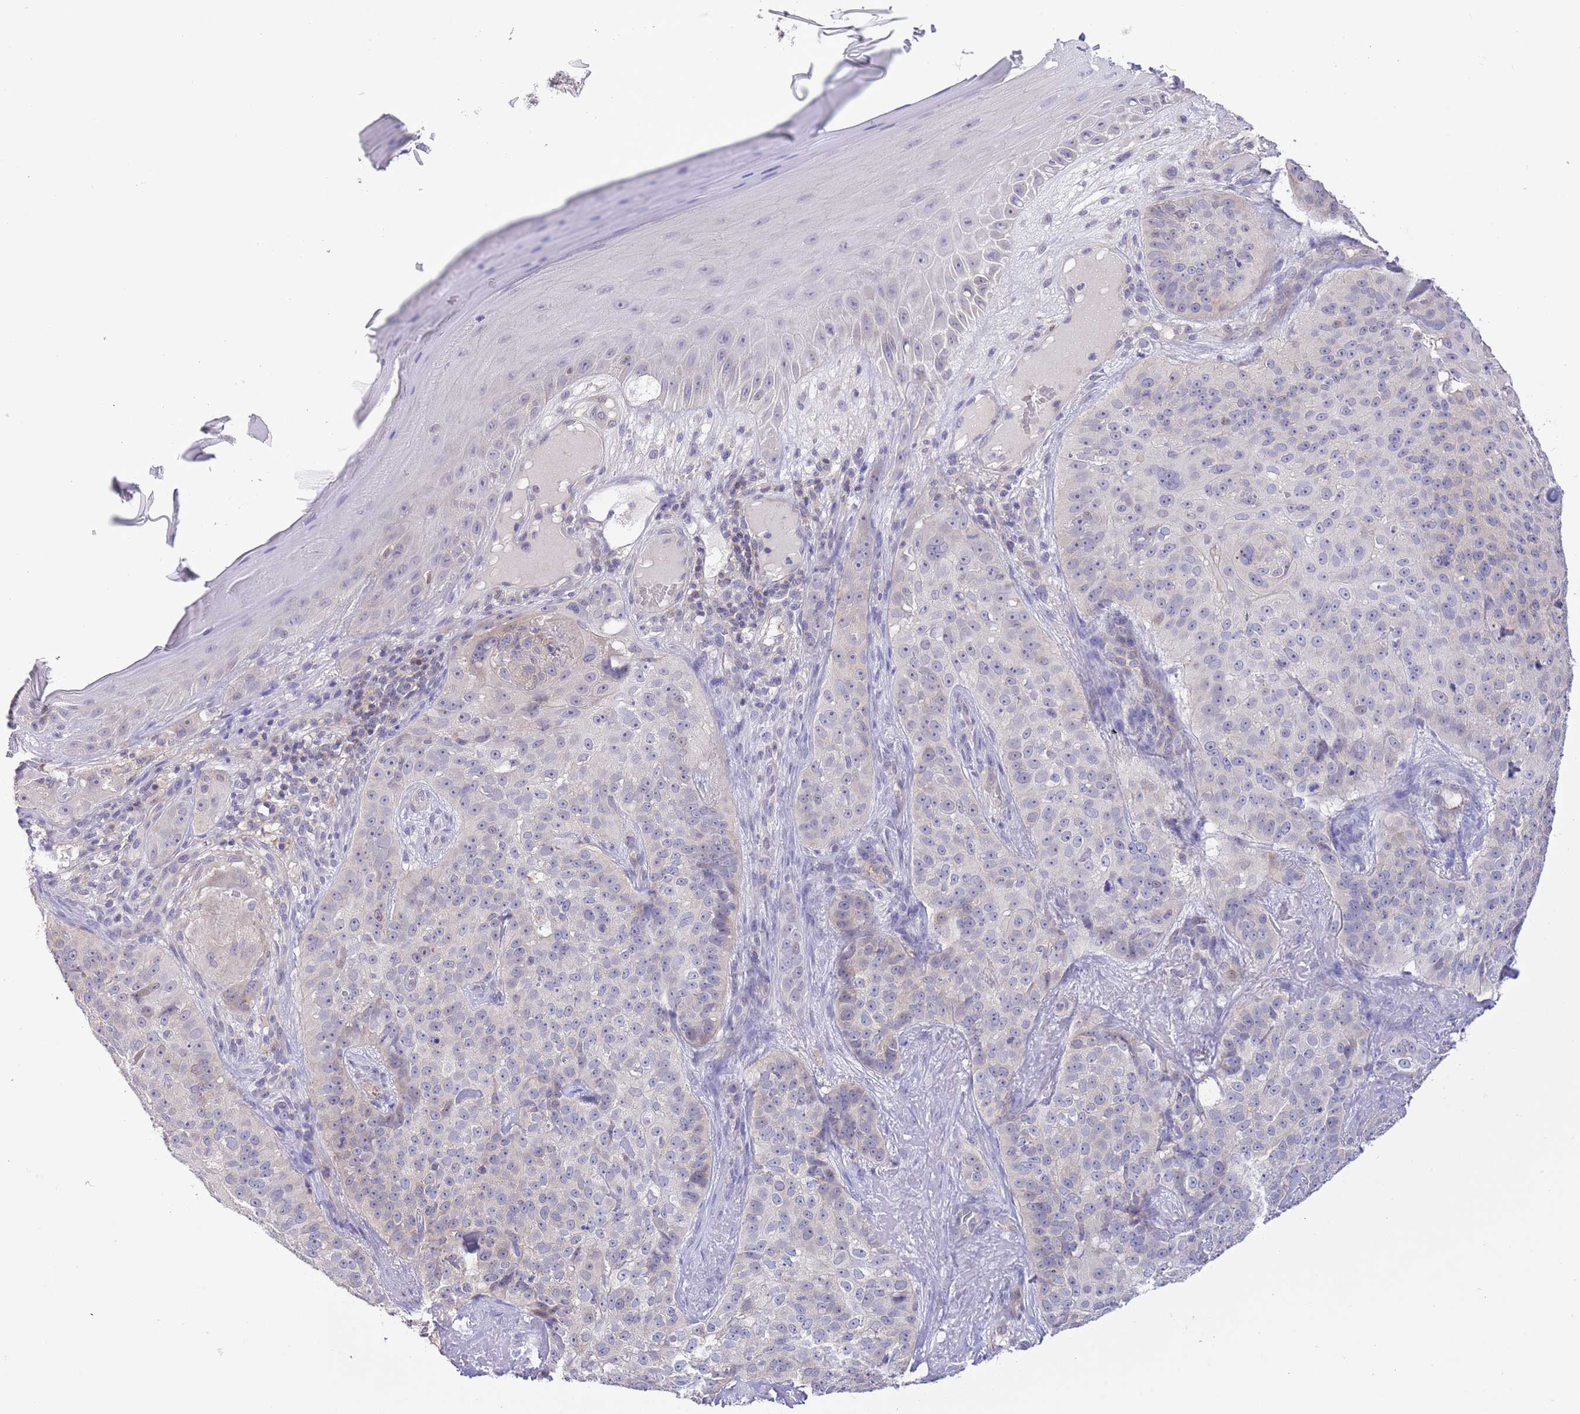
{"staining": {"intensity": "weak", "quantity": "<25%", "location": "cytoplasmic/membranous"}, "tissue": "skin cancer", "cell_type": "Tumor cells", "image_type": "cancer", "snomed": [{"axis": "morphology", "description": "Basal cell carcinoma"}, {"axis": "topography", "description": "Skin"}], "caption": "A micrograph of human basal cell carcinoma (skin) is negative for staining in tumor cells.", "gene": "PRR32", "patient": {"sex": "female", "age": 92}}